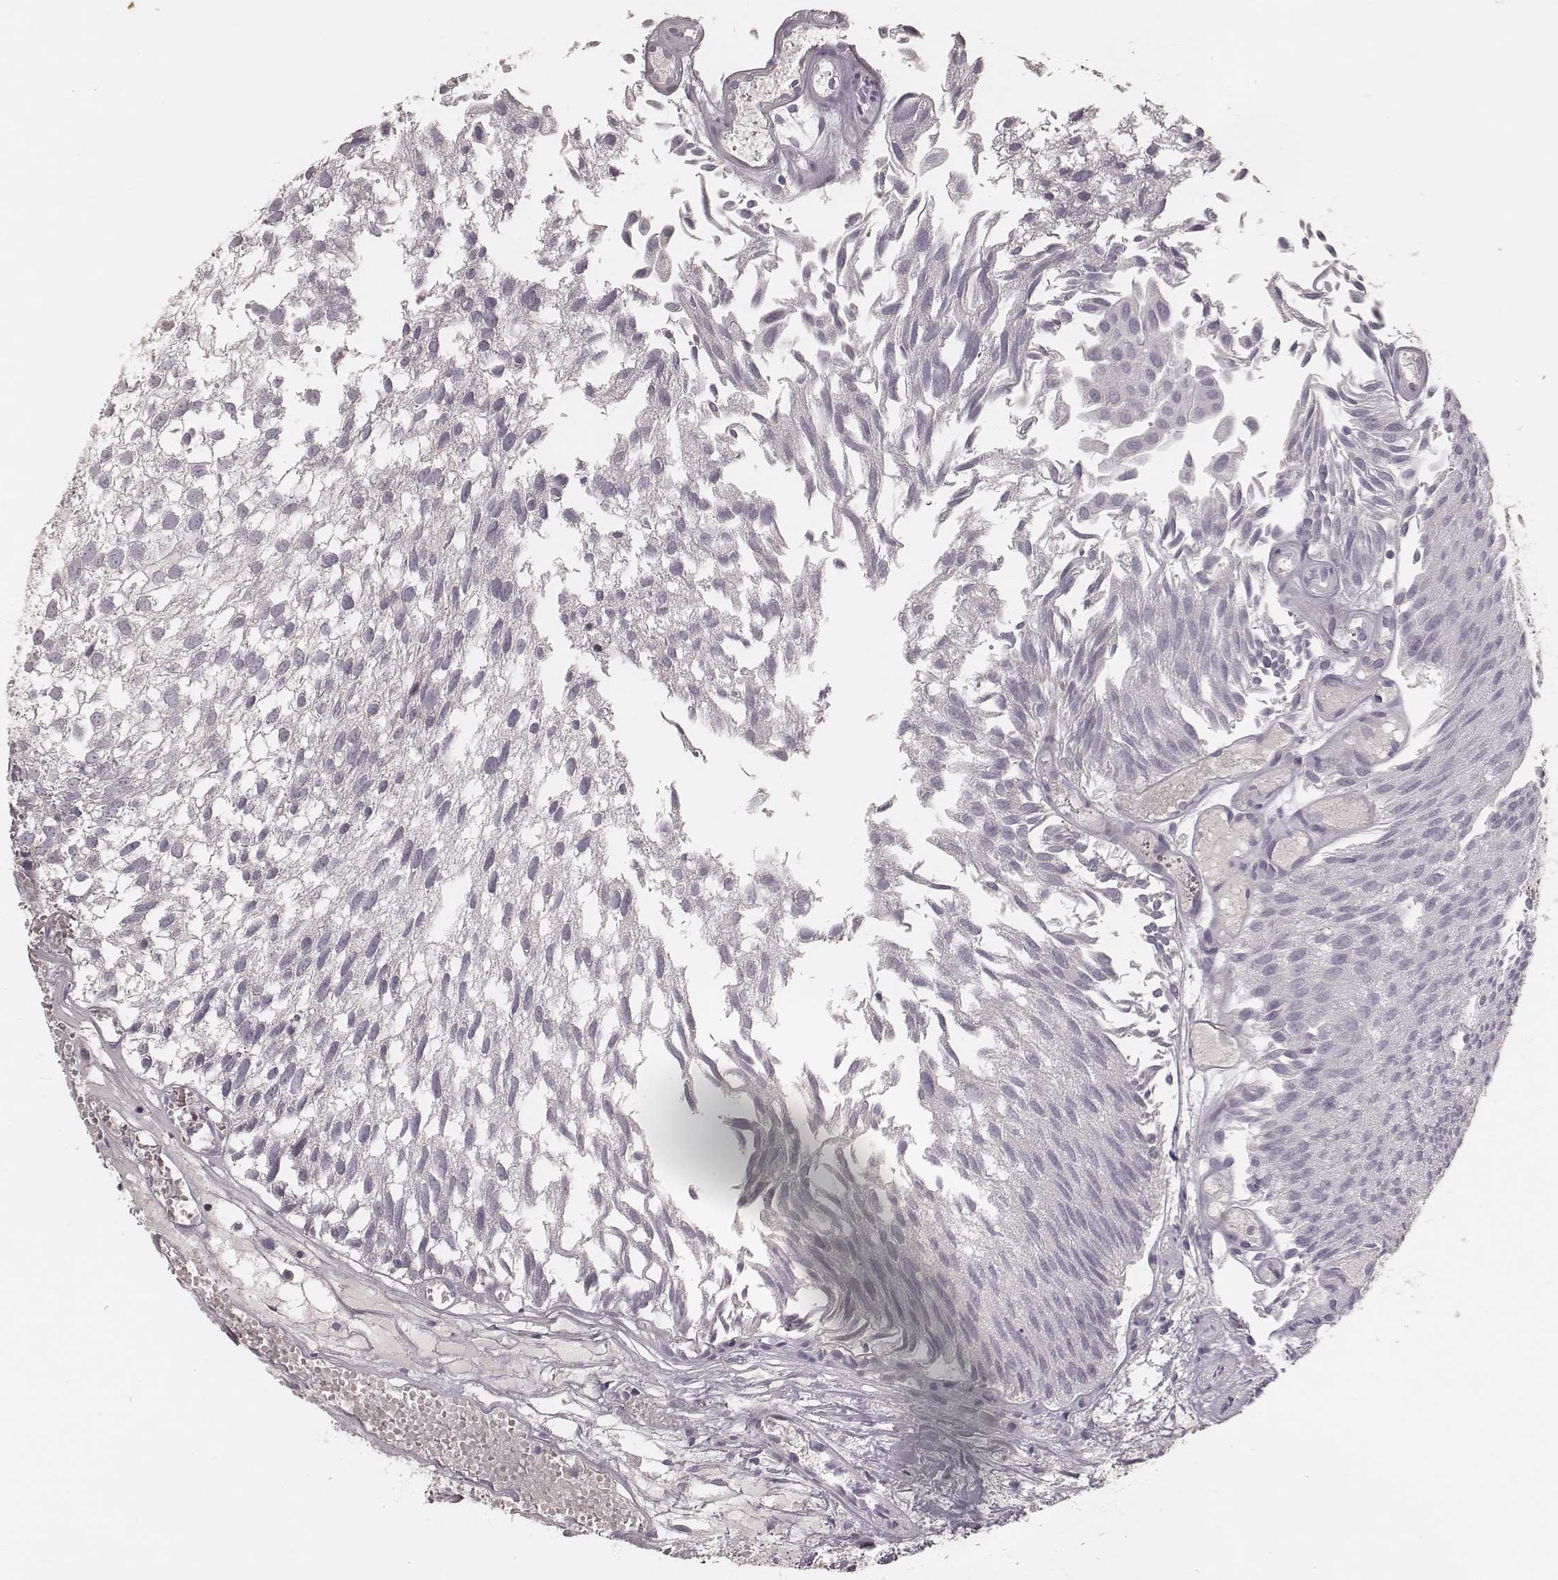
{"staining": {"intensity": "negative", "quantity": "none", "location": "none"}, "tissue": "urothelial cancer", "cell_type": "Tumor cells", "image_type": "cancer", "snomed": [{"axis": "morphology", "description": "Urothelial carcinoma, Low grade"}, {"axis": "topography", "description": "Urinary bladder"}], "caption": "IHC micrograph of human urothelial cancer stained for a protein (brown), which demonstrates no staining in tumor cells.", "gene": "FAM13B", "patient": {"sex": "male", "age": 79}}